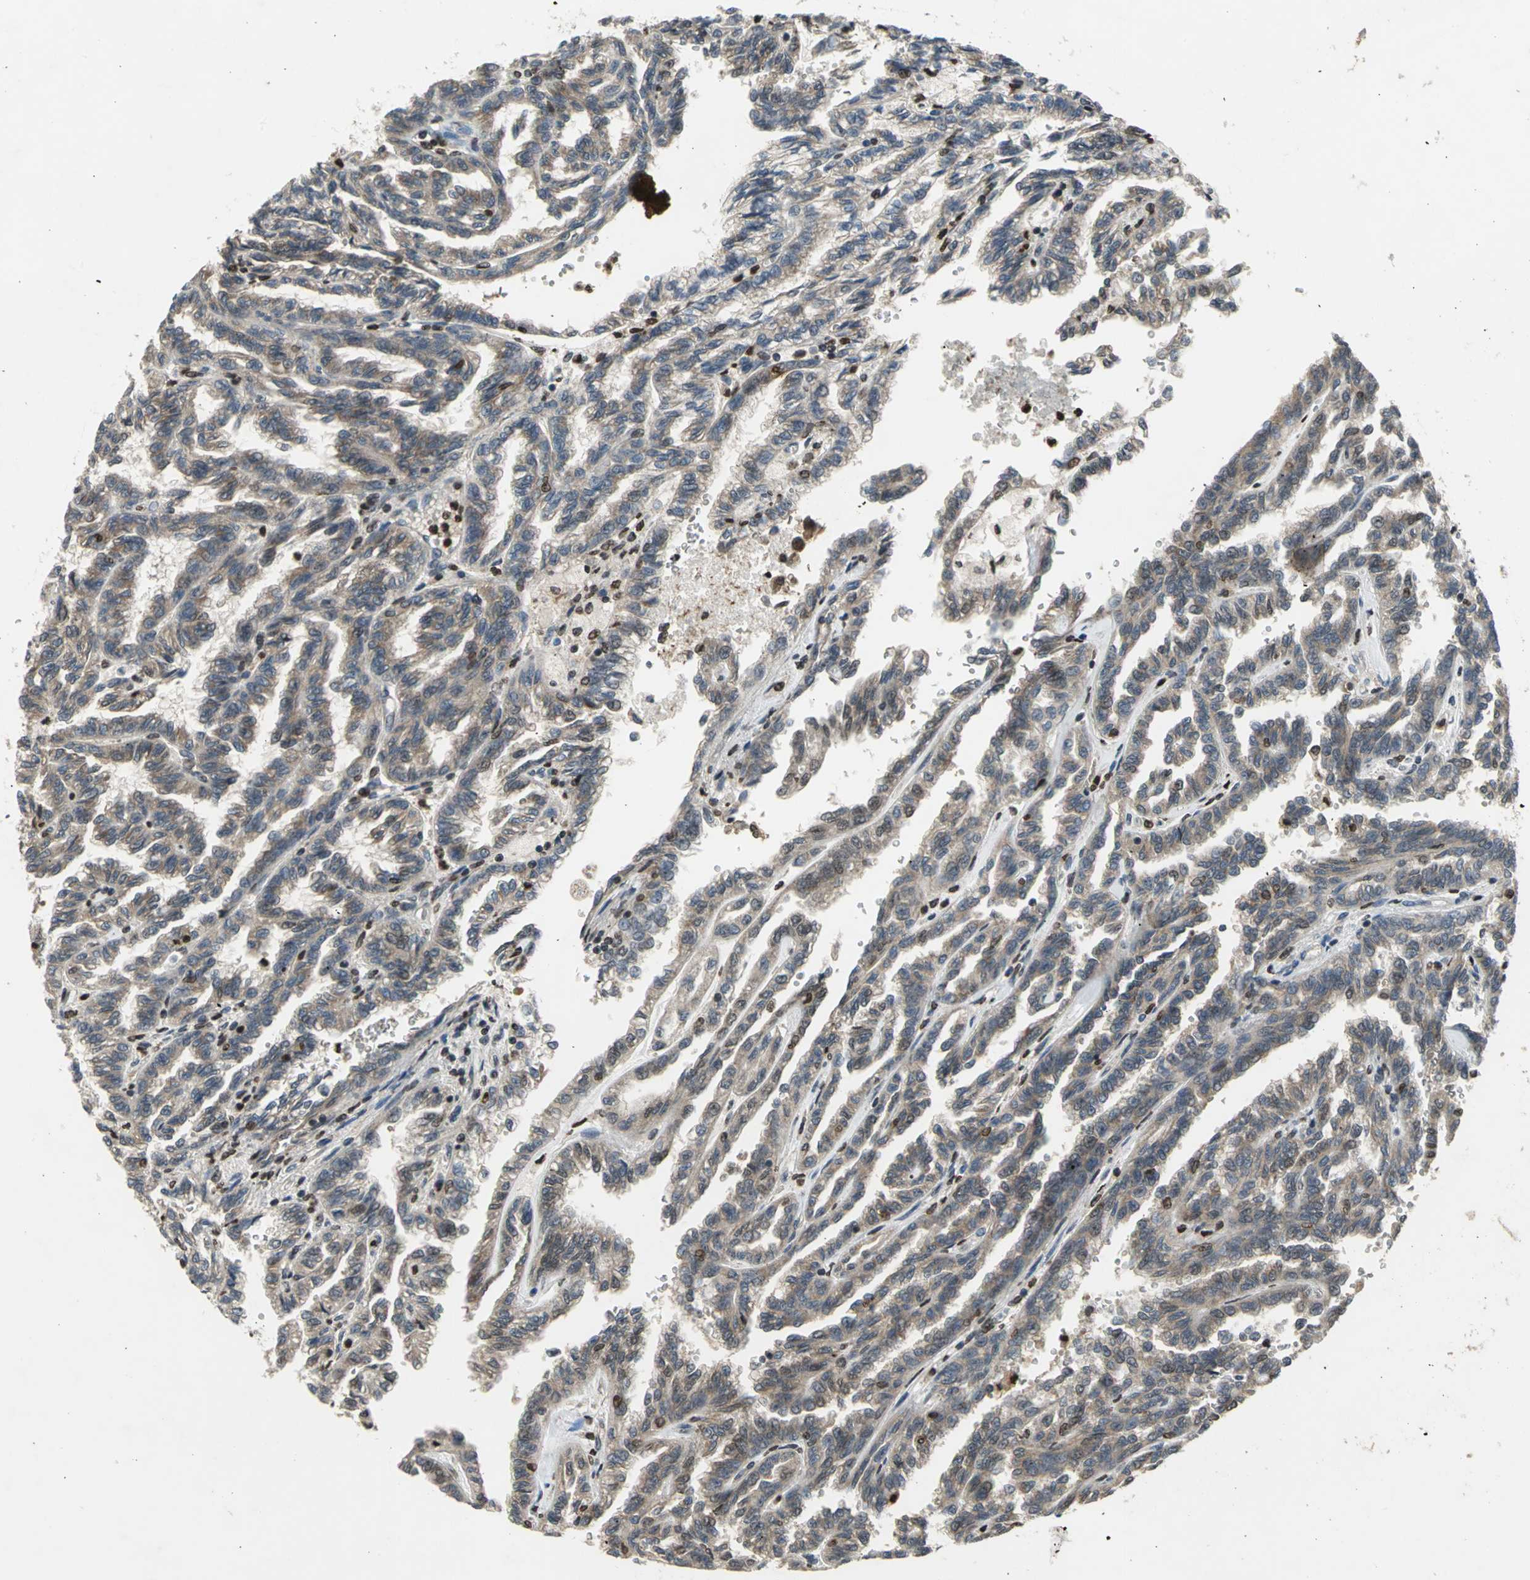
{"staining": {"intensity": "moderate", "quantity": ">75%", "location": "cytoplasmic/membranous,nuclear"}, "tissue": "renal cancer", "cell_type": "Tumor cells", "image_type": "cancer", "snomed": [{"axis": "morphology", "description": "Inflammation, NOS"}, {"axis": "morphology", "description": "Adenocarcinoma, NOS"}, {"axis": "topography", "description": "Kidney"}], "caption": "Renal adenocarcinoma stained for a protein displays moderate cytoplasmic/membranous and nuclear positivity in tumor cells. (DAB IHC, brown staining for protein, blue staining for nuclei).", "gene": "AHR", "patient": {"sex": "male", "age": 68}}